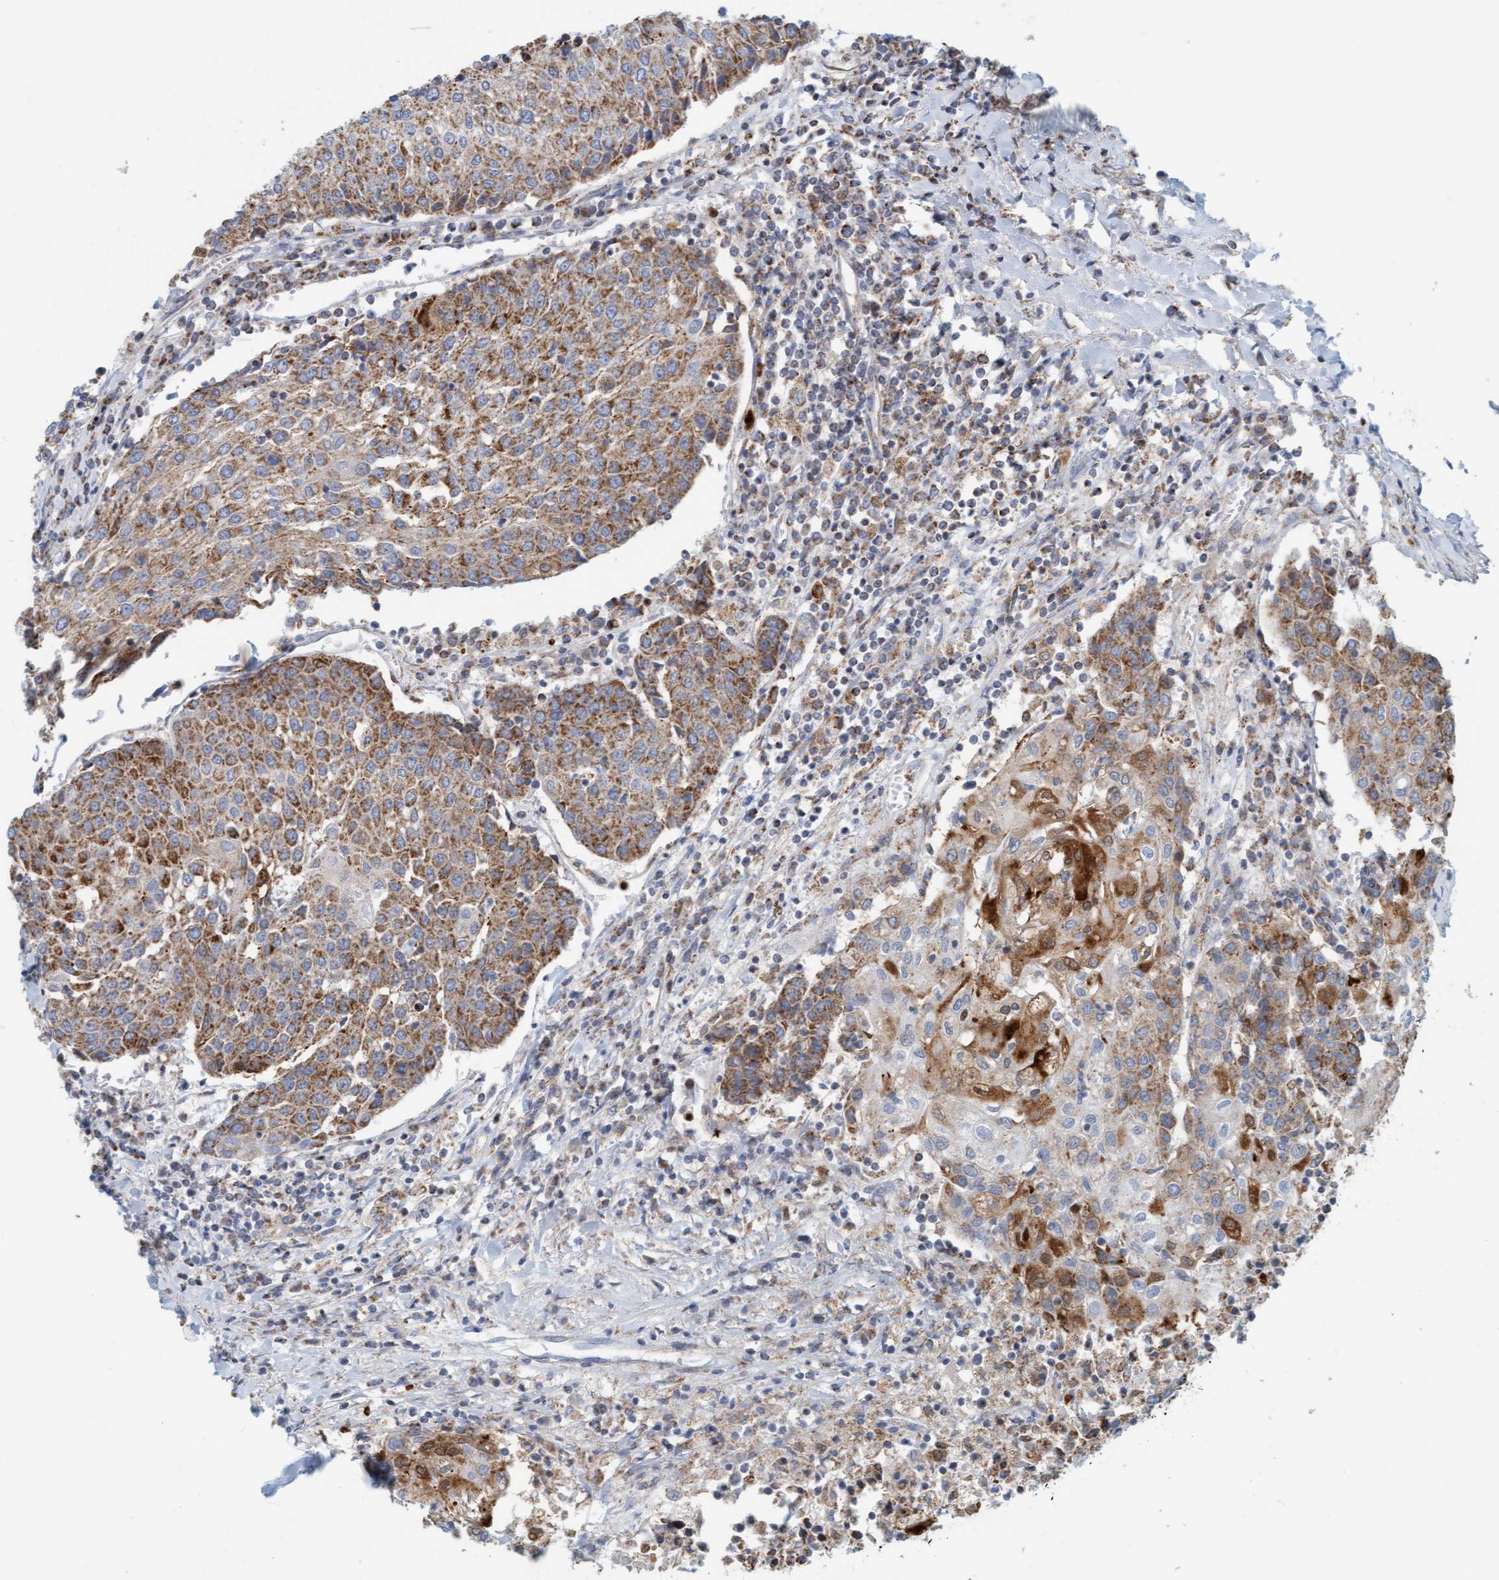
{"staining": {"intensity": "moderate", "quantity": ">75%", "location": "cytoplasmic/membranous"}, "tissue": "urothelial cancer", "cell_type": "Tumor cells", "image_type": "cancer", "snomed": [{"axis": "morphology", "description": "Urothelial carcinoma, High grade"}, {"axis": "topography", "description": "Urinary bladder"}], "caption": "The photomicrograph displays immunohistochemical staining of urothelial cancer. There is moderate cytoplasmic/membranous positivity is seen in approximately >75% of tumor cells.", "gene": "B9D1", "patient": {"sex": "female", "age": 85}}